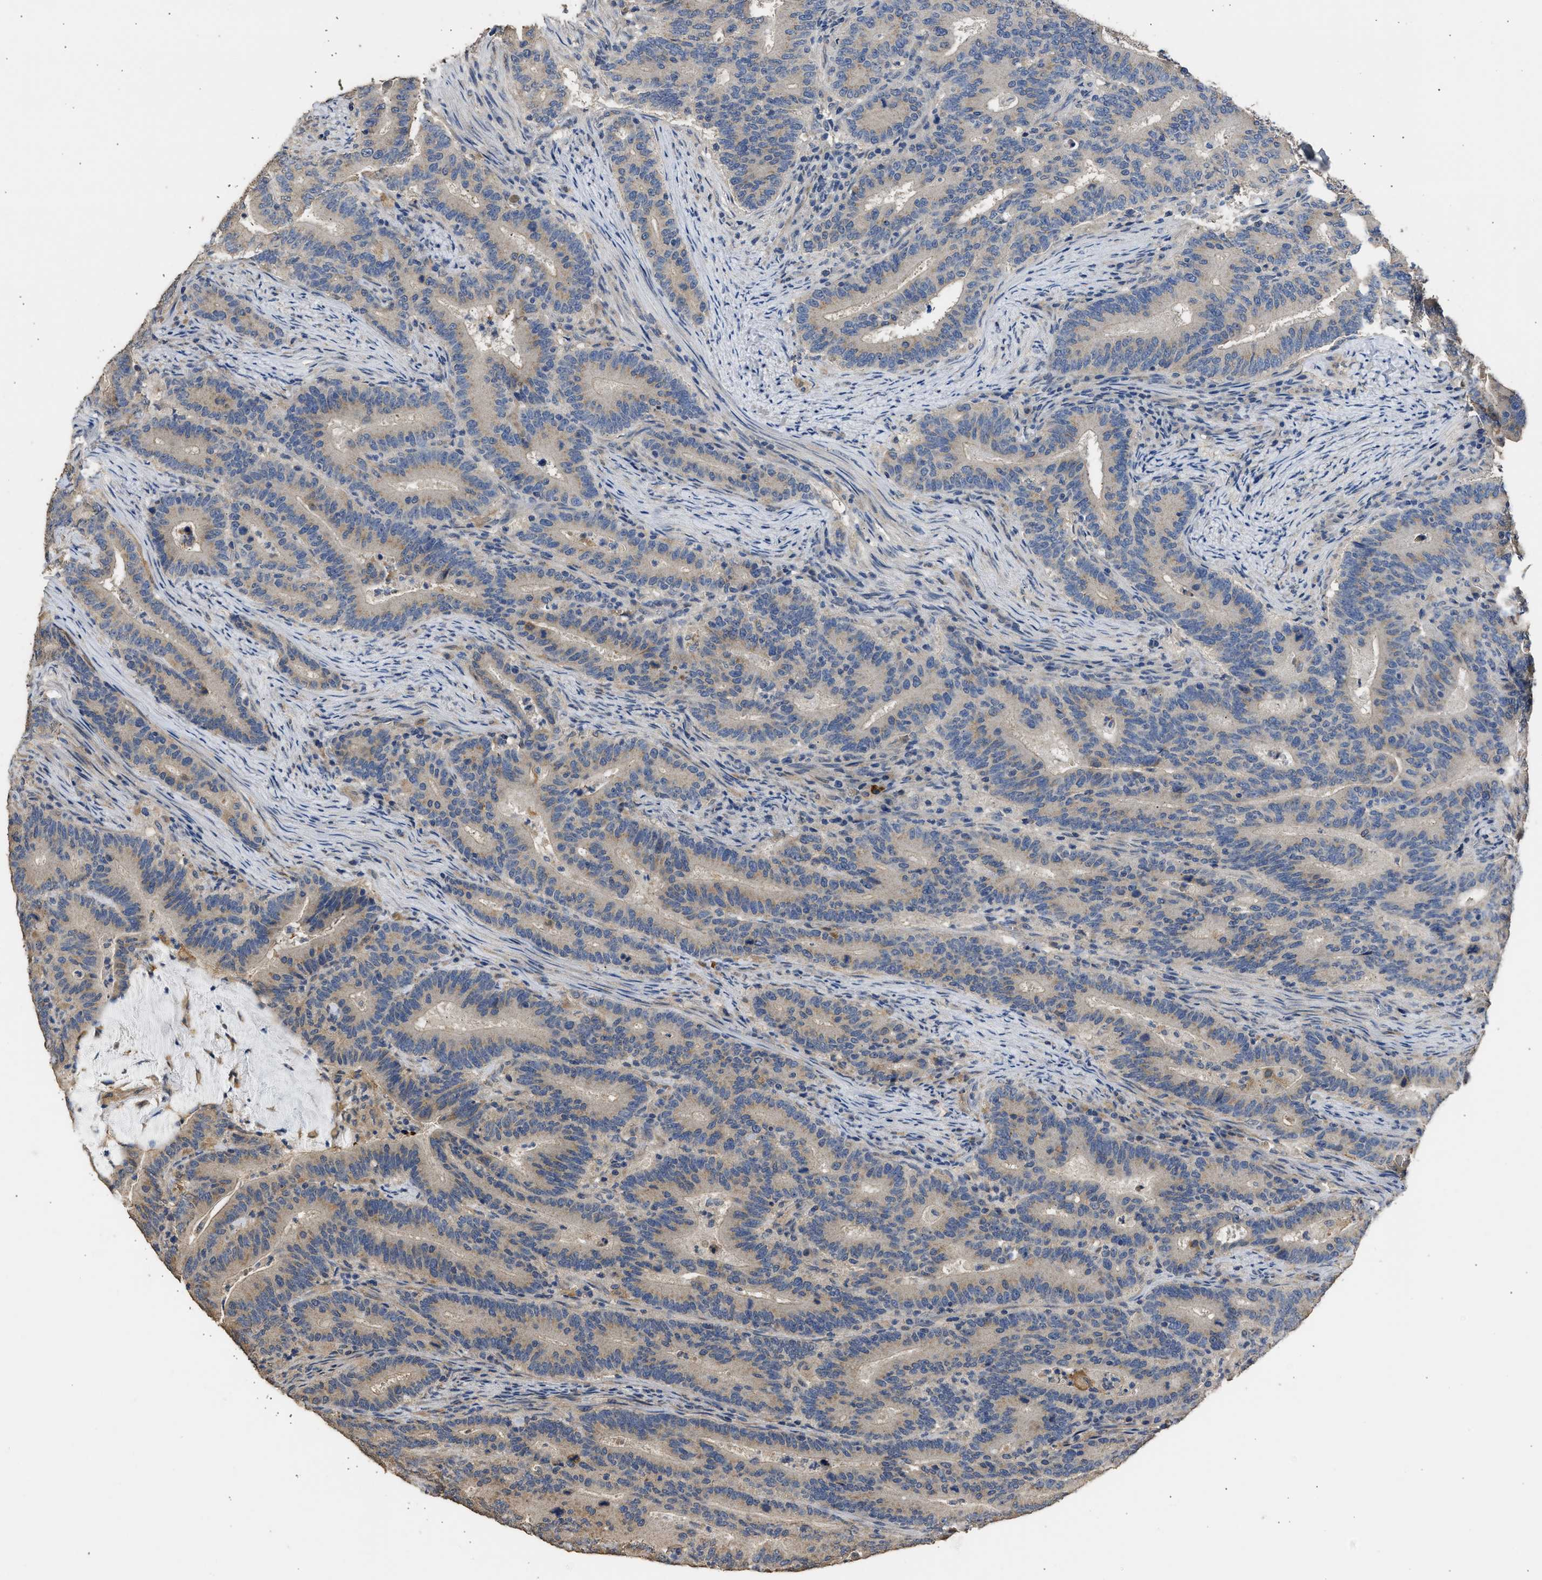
{"staining": {"intensity": "moderate", "quantity": "25%-75%", "location": "cytoplasmic/membranous"}, "tissue": "colorectal cancer", "cell_type": "Tumor cells", "image_type": "cancer", "snomed": [{"axis": "morphology", "description": "Adenocarcinoma, NOS"}, {"axis": "topography", "description": "Colon"}], "caption": "This is an image of IHC staining of colorectal cancer, which shows moderate staining in the cytoplasmic/membranous of tumor cells.", "gene": "SPINT2", "patient": {"sex": "female", "age": 66}}